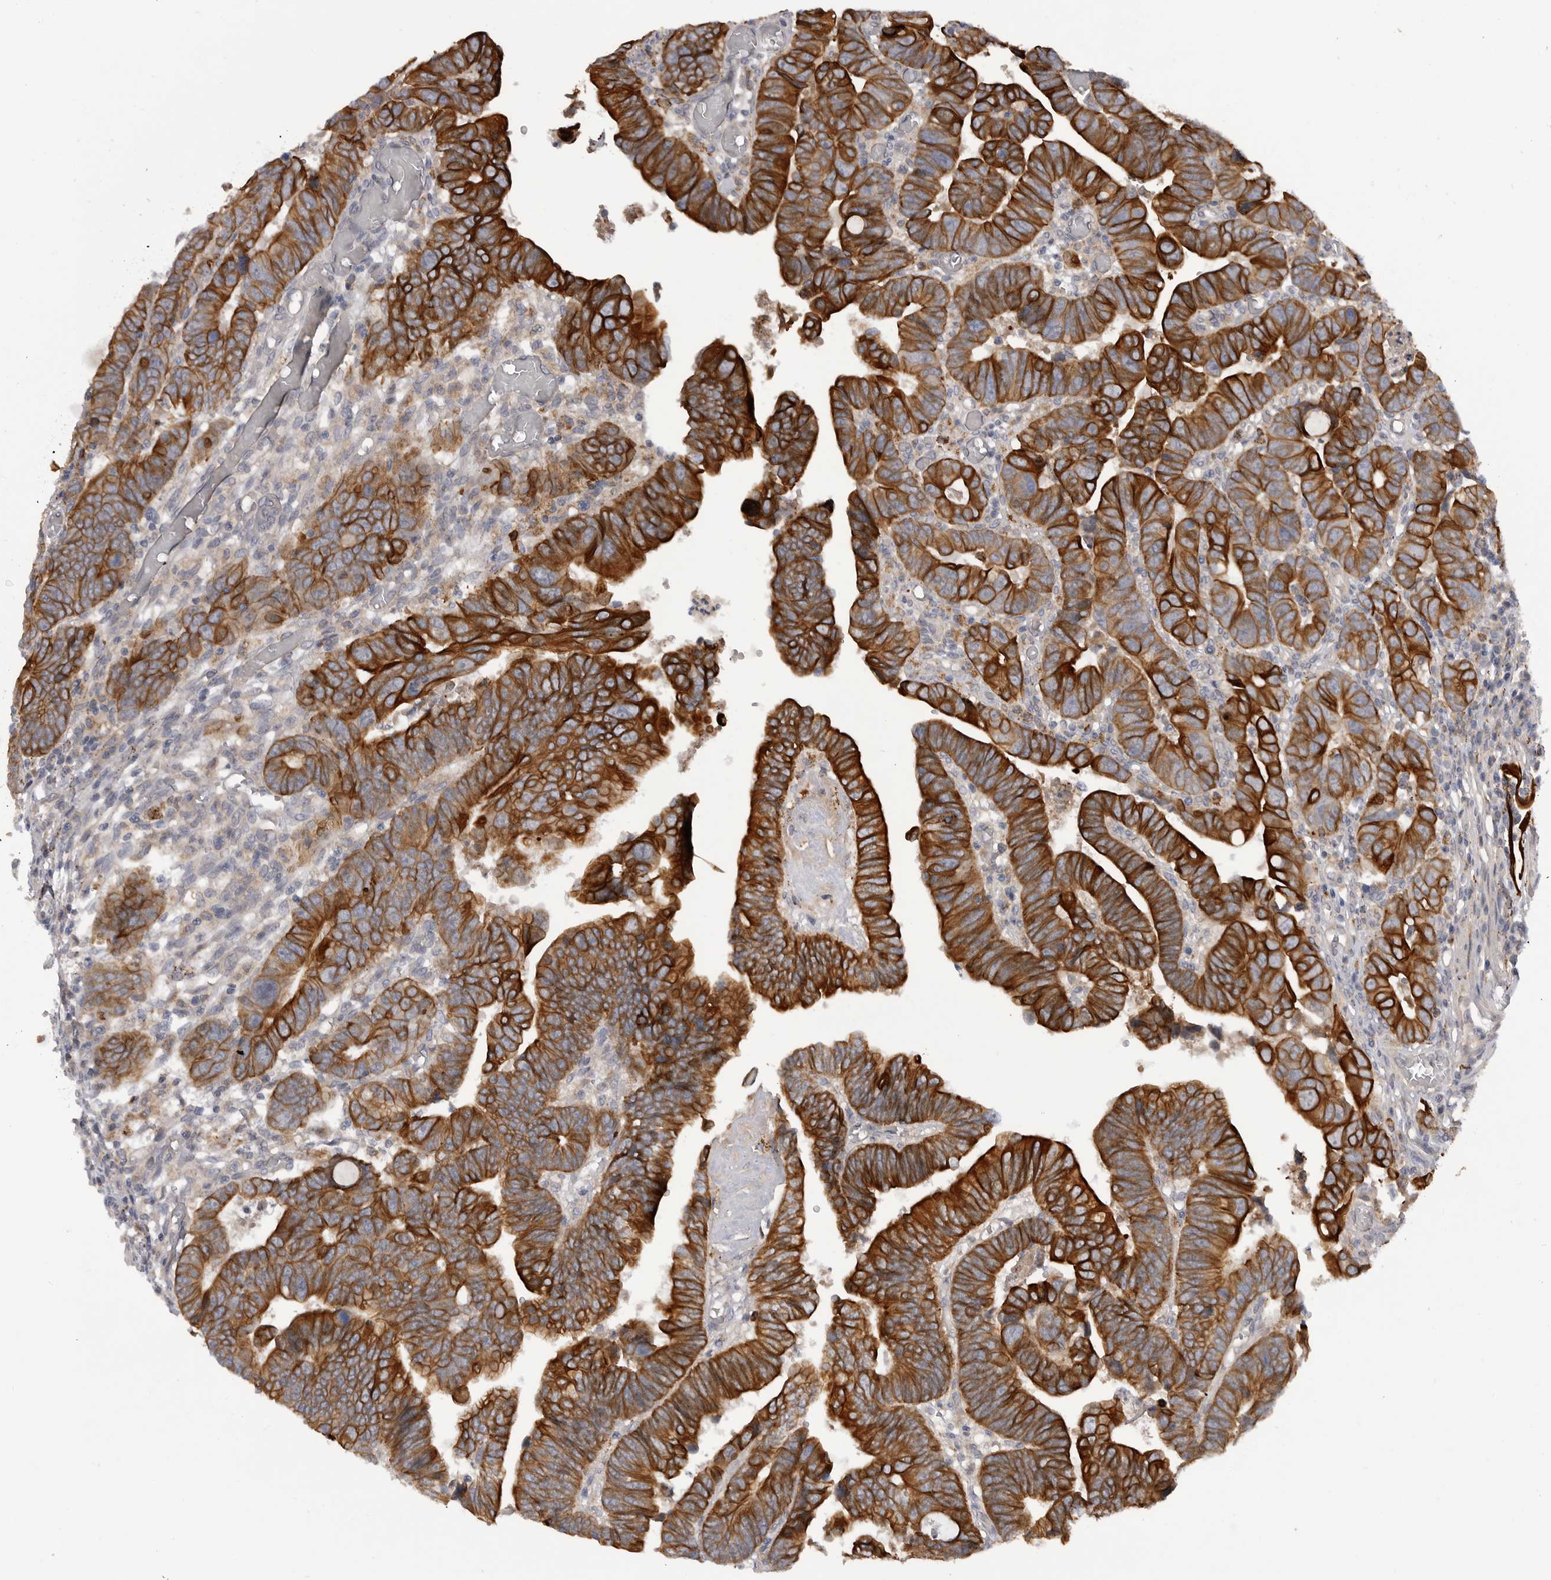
{"staining": {"intensity": "strong", "quantity": ">75%", "location": "cytoplasmic/membranous"}, "tissue": "colorectal cancer", "cell_type": "Tumor cells", "image_type": "cancer", "snomed": [{"axis": "morphology", "description": "Adenocarcinoma, NOS"}, {"axis": "topography", "description": "Rectum"}], "caption": "Adenocarcinoma (colorectal) was stained to show a protein in brown. There is high levels of strong cytoplasmic/membranous staining in about >75% of tumor cells.", "gene": "DHDDS", "patient": {"sex": "female", "age": 65}}